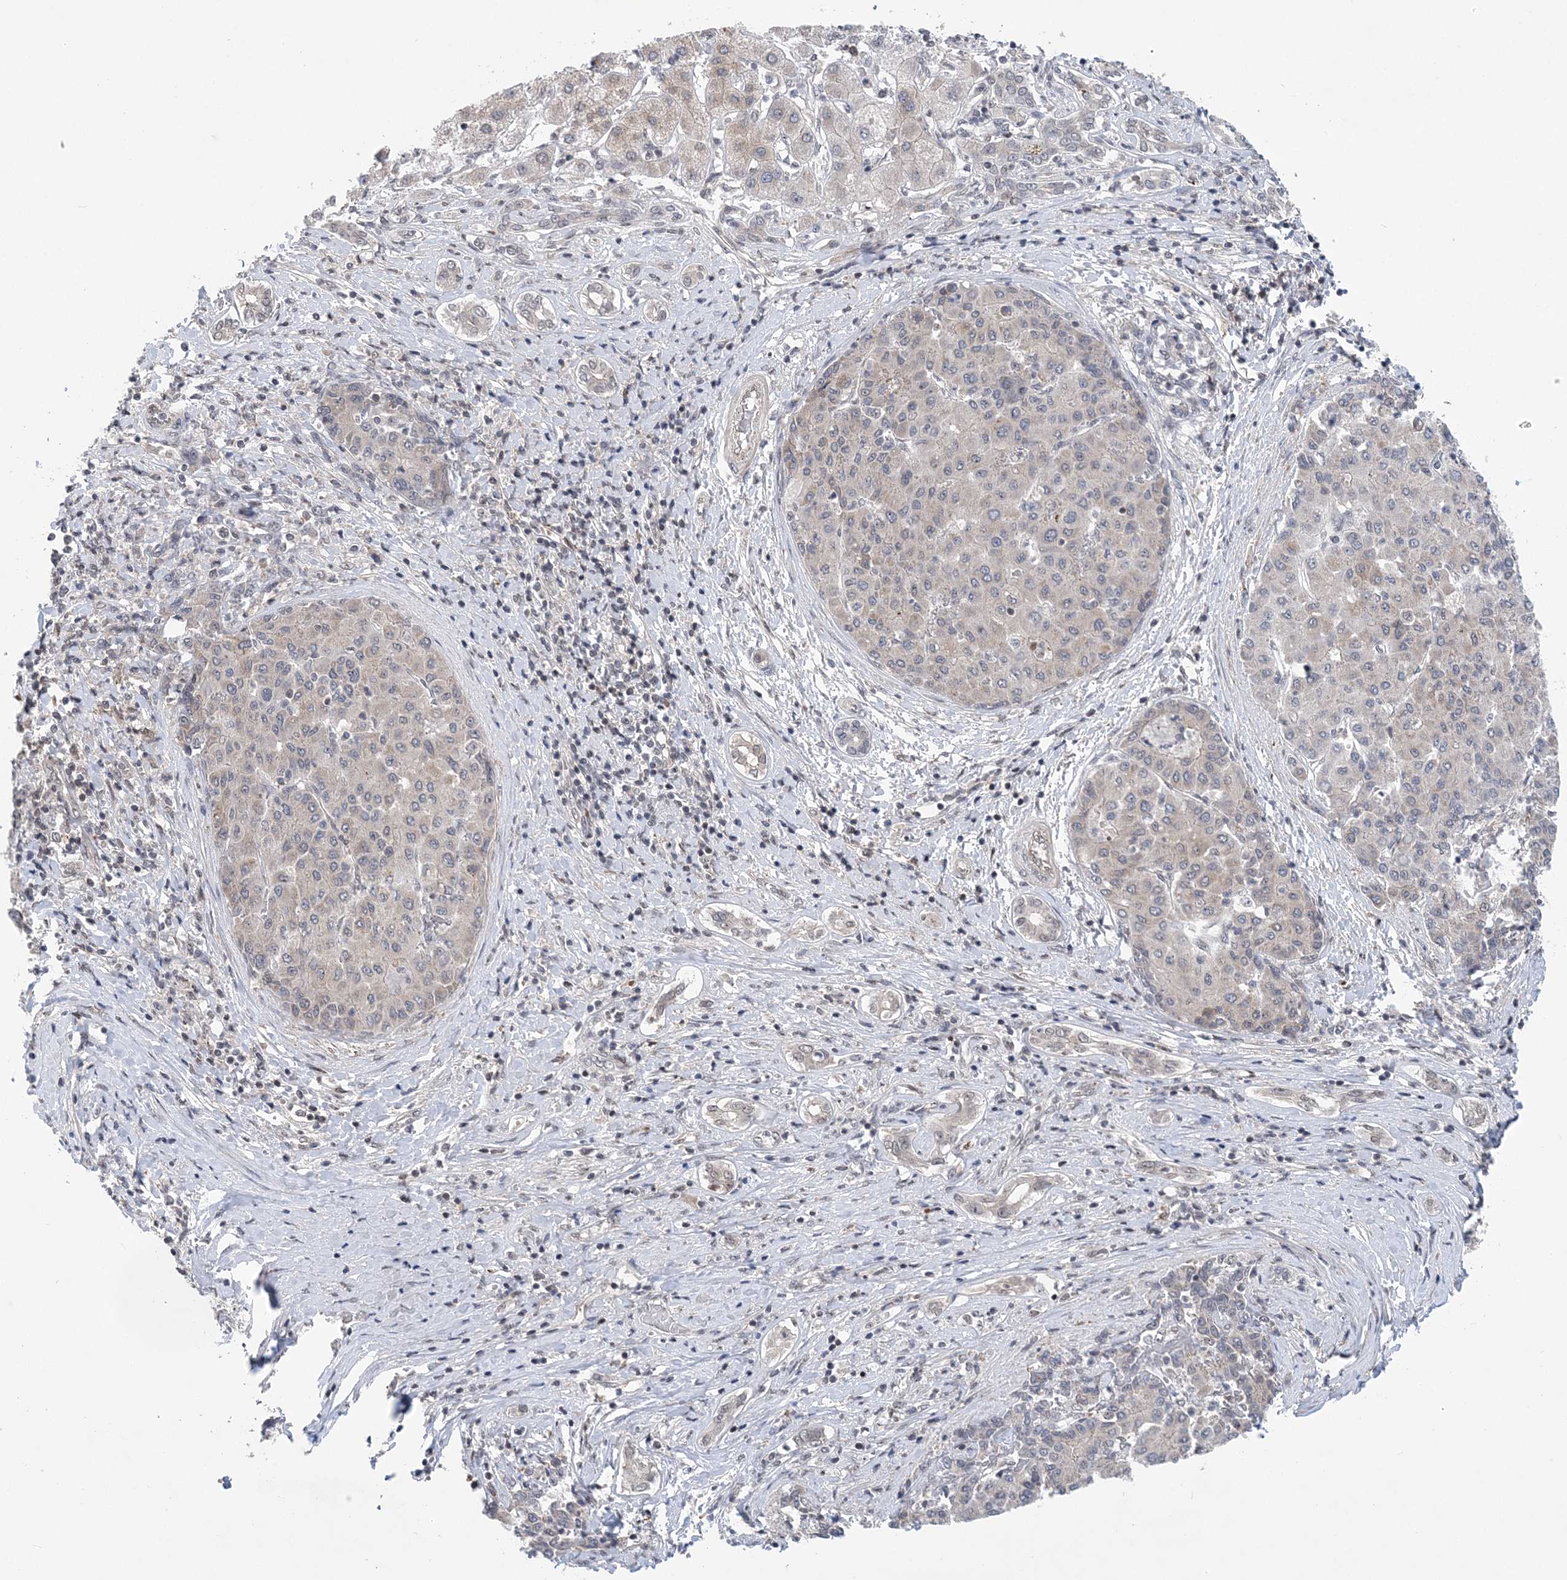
{"staining": {"intensity": "negative", "quantity": "none", "location": "none"}, "tissue": "liver cancer", "cell_type": "Tumor cells", "image_type": "cancer", "snomed": [{"axis": "morphology", "description": "Carcinoma, Hepatocellular, NOS"}, {"axis": "topography", "description": "Liver"}], "caption": "This is a image of immunohistochemistry (IHC) staining of liver hepatocellular carcinoma, which shows no positivity in tumor cells.", "gene": "CCDC152", "patient": {"sex": "male", "age": 65}}